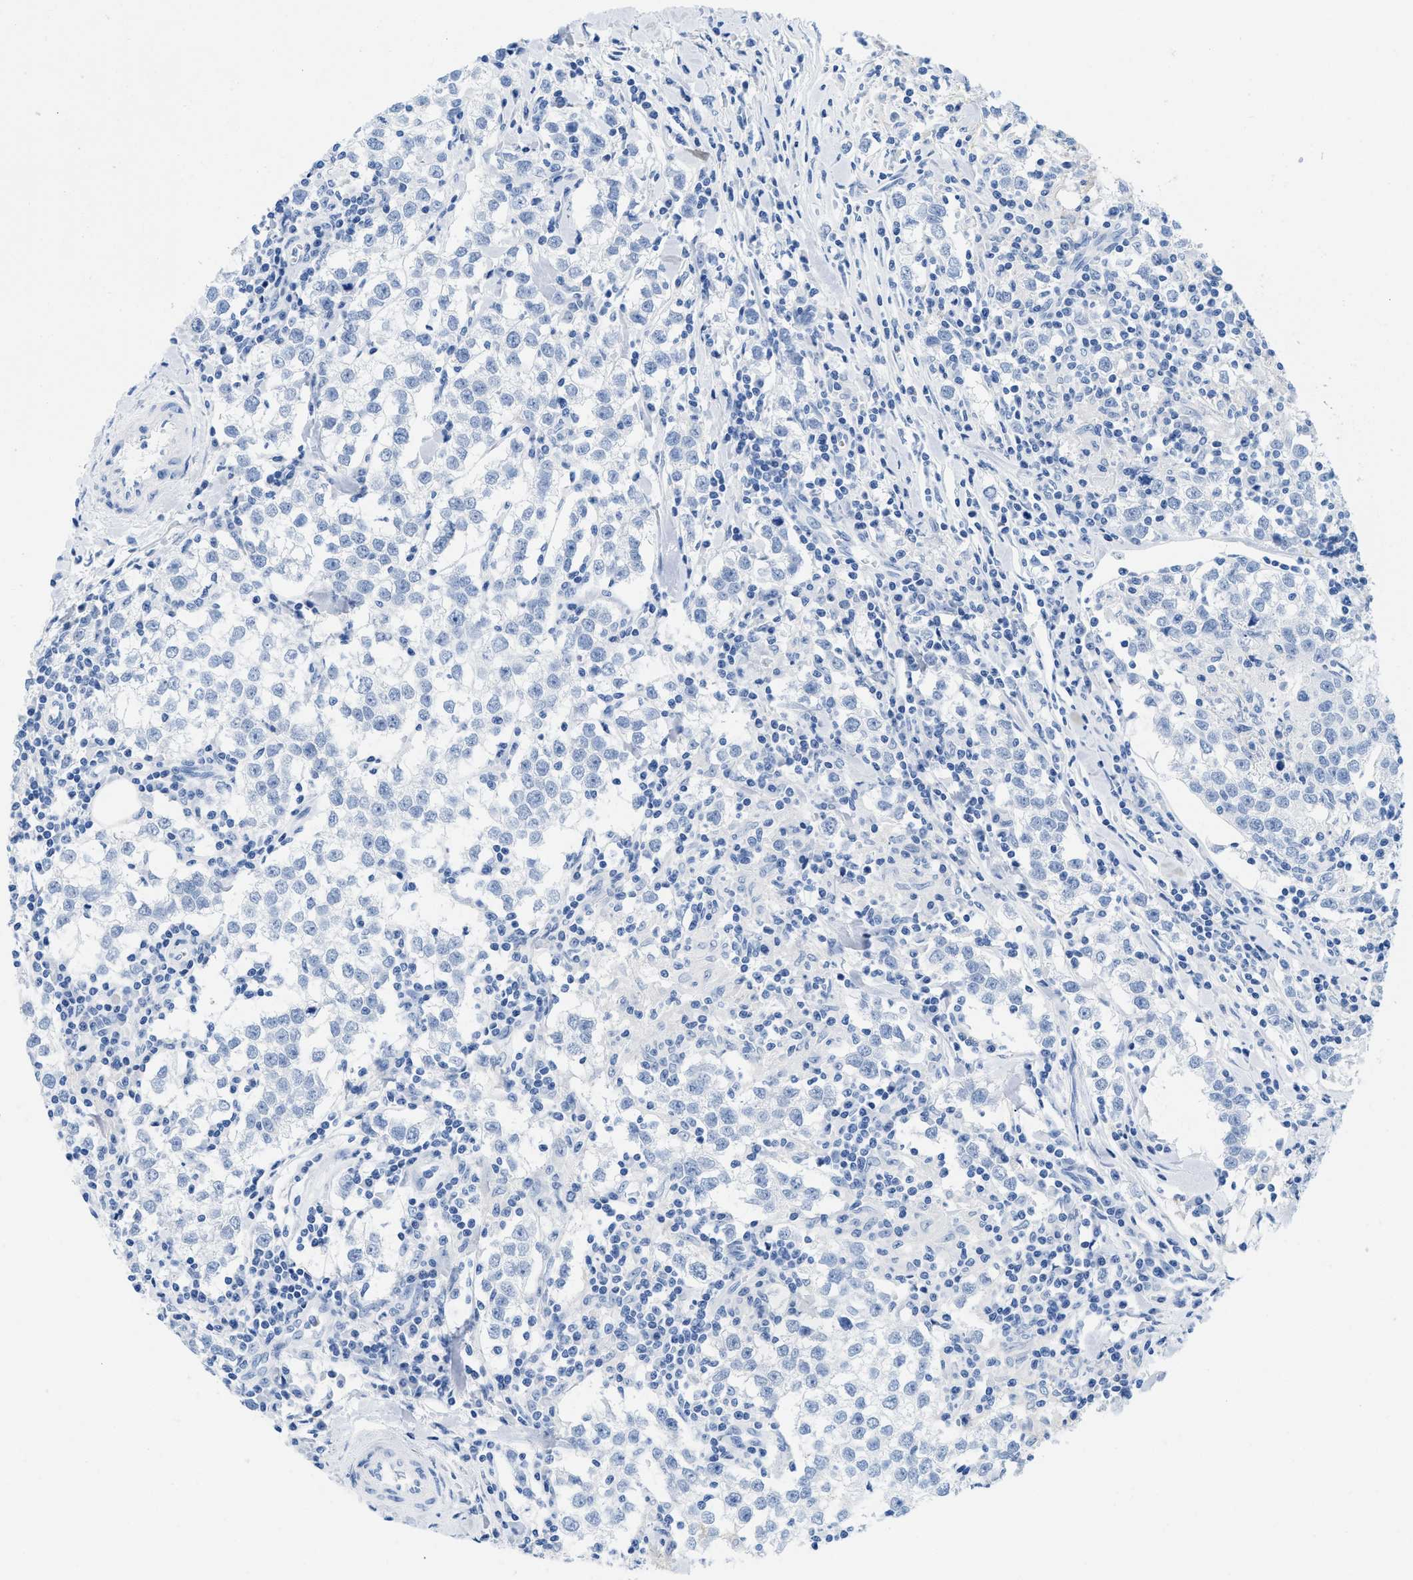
{"staining": {"intensity": "negative", "quantity": "none", "location": "none"}, "tissue": "testis cancer", "cell_type": "Tumor cells", "image_type": "cancer", "snomed": [{"axis": "morphology", "description": "Seminoma, NOS"}, {"axis": "morphology", "description": "Carcinoma, Embryonal, NOS"}, {"axis": "topography", "description": "Testis"}], "caption": "A photomicrograph of testis cancer (embryonal carcinoma) stained for a protein reveals no brown staining in tumor cells.", "gene": "CR1", "patient": {"sex": "male", "age": 36}}